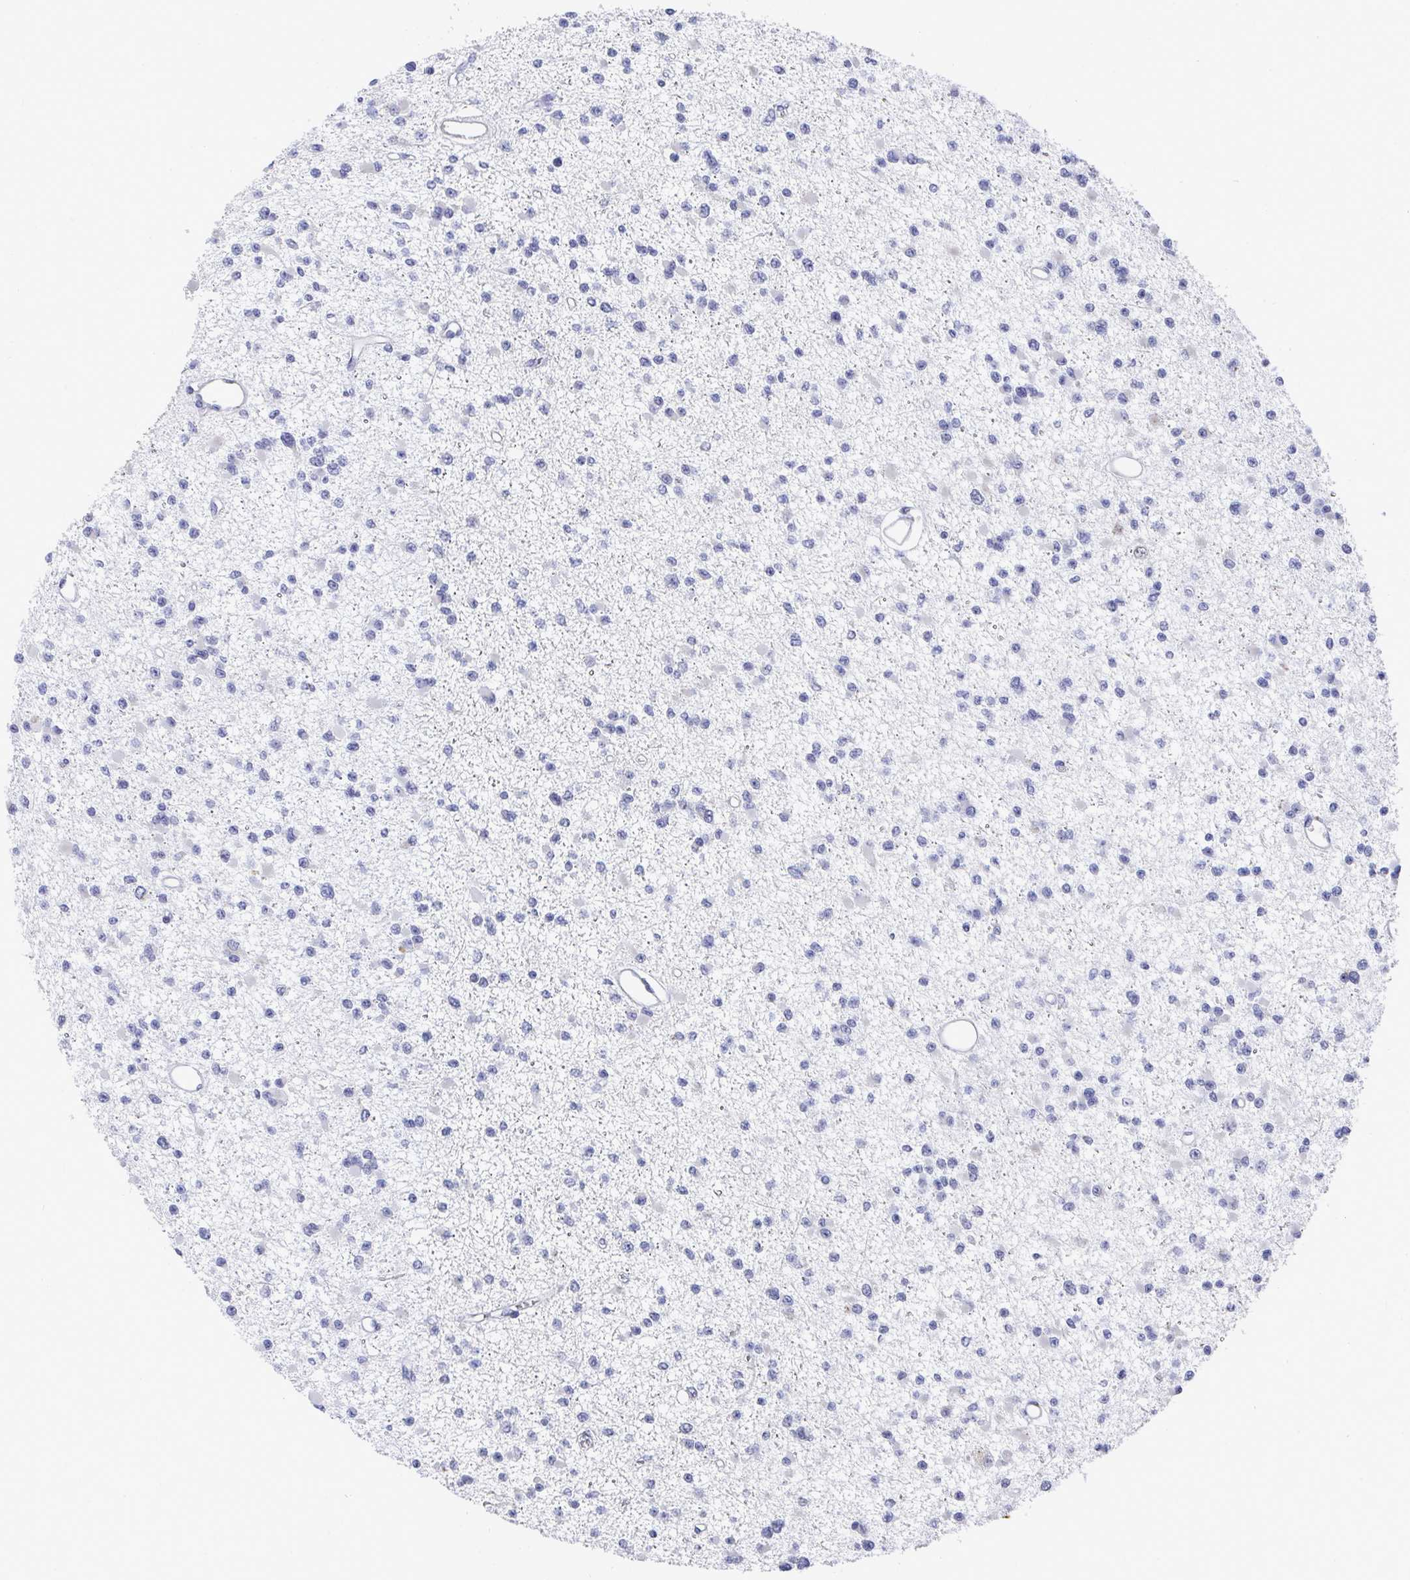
{"staining": {"intensity": "negative", "quantity": "none", "location": "none"}, "tissue": "glioma", "cell_type": "Tumor cells", "image_type": "cancer", "snomed": [{"axis": "morphology", "description": "Glioma, malignant, Low grade"}, {"axis": "topography", "description": "Brain"}], "caption": "Tumor cells are negative for protein expression in human glioma.", "gene": "TAS2R39", "patient": {"sex": "female", "age": 22}}